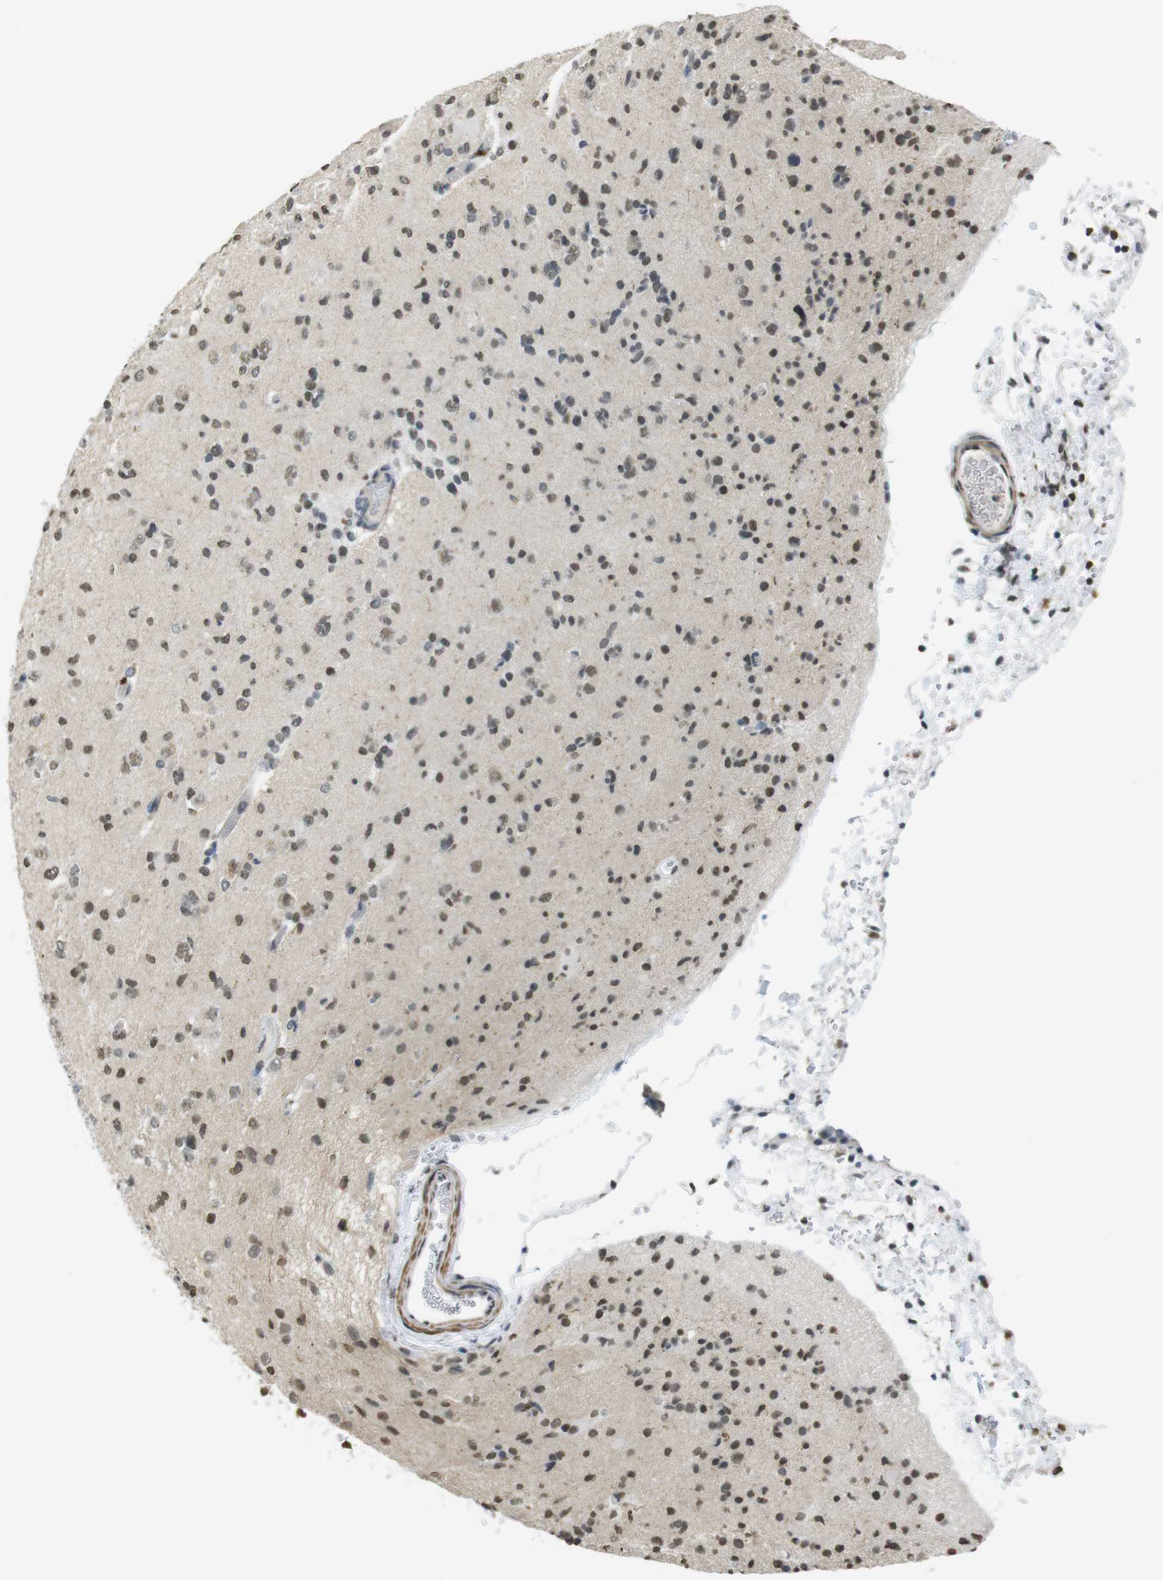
{"staining": {"intensity": "moderate", "quantity": ">75%", "location": "nuclear"}, "tissue": "glioma", "cell_type": "Tumor cells", "image_type": "cancer", "snomed": [{"axis": "morphology", "description": "Glioma, malignant, Low grade"}, {"axis": "topography", "description": "Brain"}], "caption": "Immunohistochemistry (IHC) of glioma displays medium levels of moderate nuclear positivity in about >75% of tumor cells.", "gene": "USP7", "patient": {"sex": "female", "age": 22}}